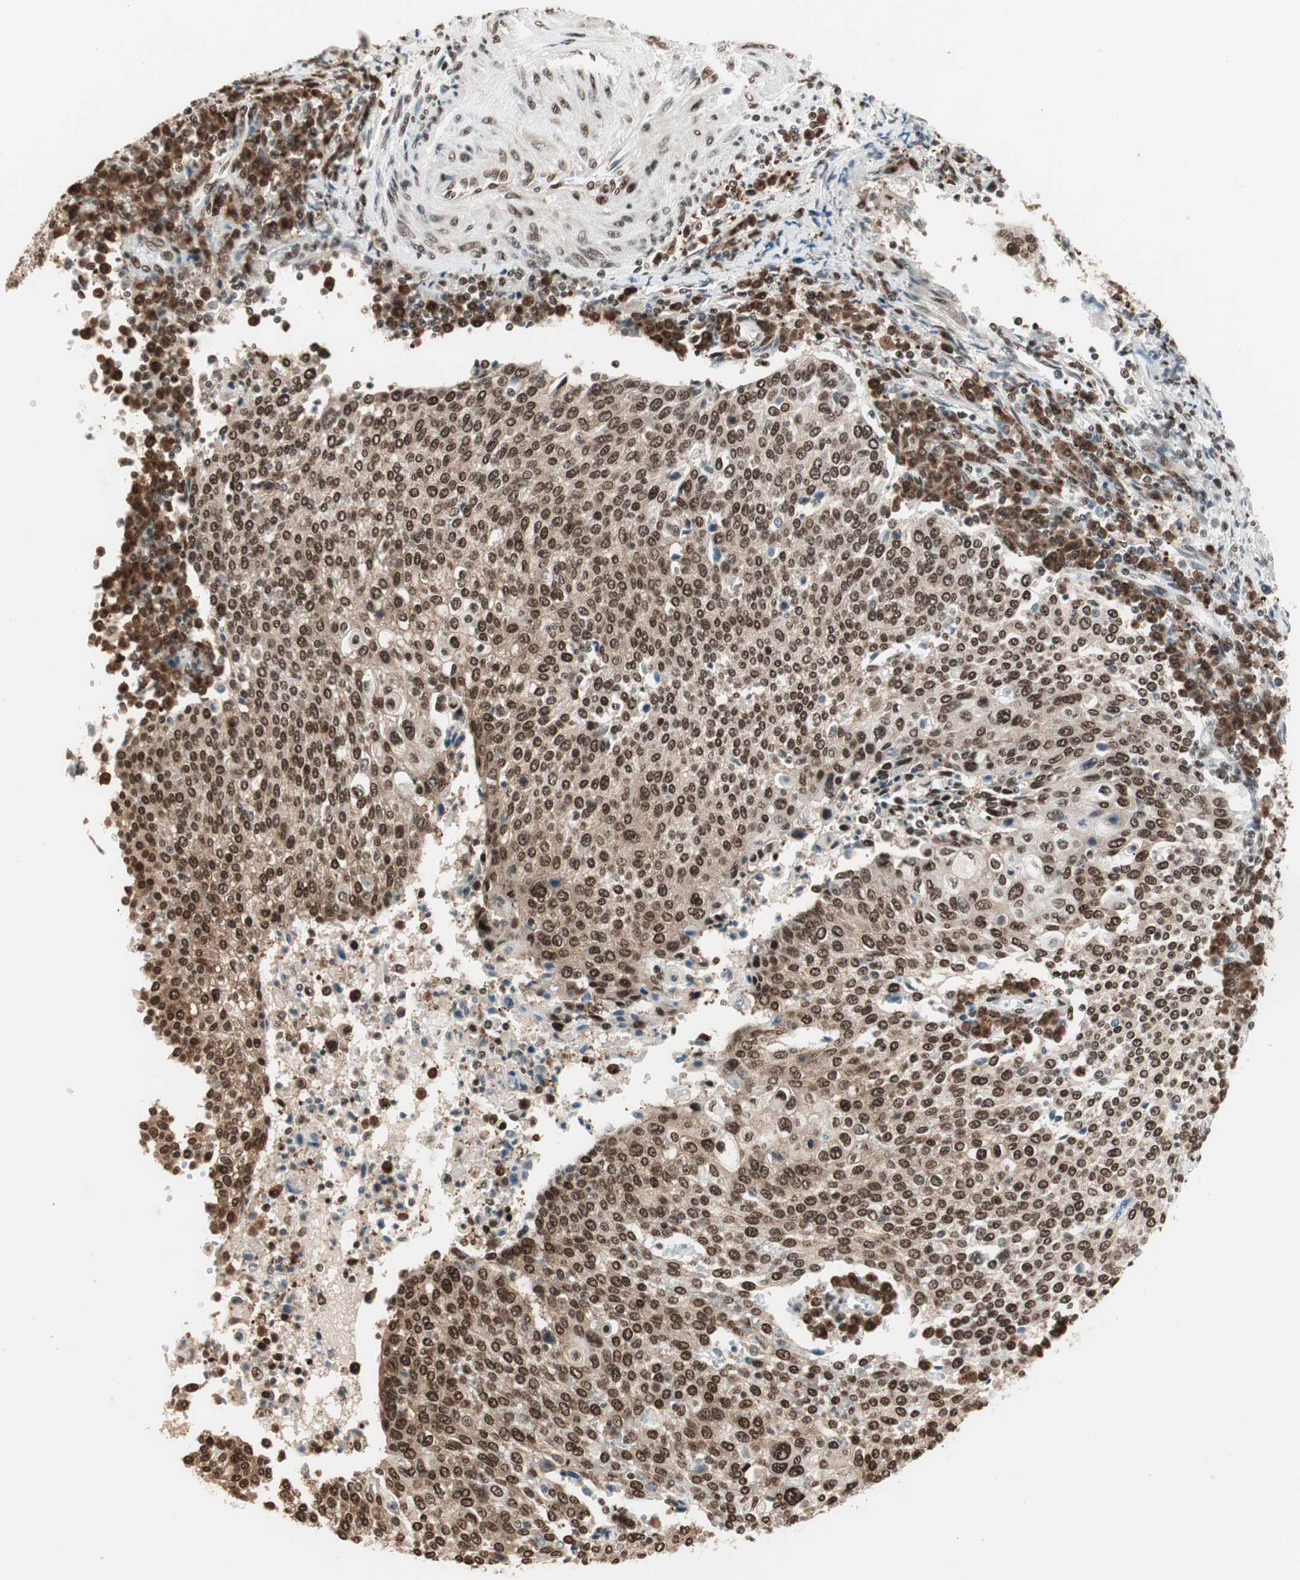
{"staining": {"intensity": "strong", "quantity": ">75%", "location": "nuclear"}, "tissue": "cervical cancer", "cell_type": "Tumor cells", "image_type": "cancer", "snomed": [{"axis": "morphology", "description": "Squamous cell carcinoma, NOS"}, {"axis": "topography", "description": "Cervix"}], "caption": "This is a histology image of immunohistochemistry staining of cervical squamous cell carcinoma, which shows strong positivity in the nuclear of tumor cells.", "gene": "SMARCE1", "patient": {"sex": "female", "age": 40}}